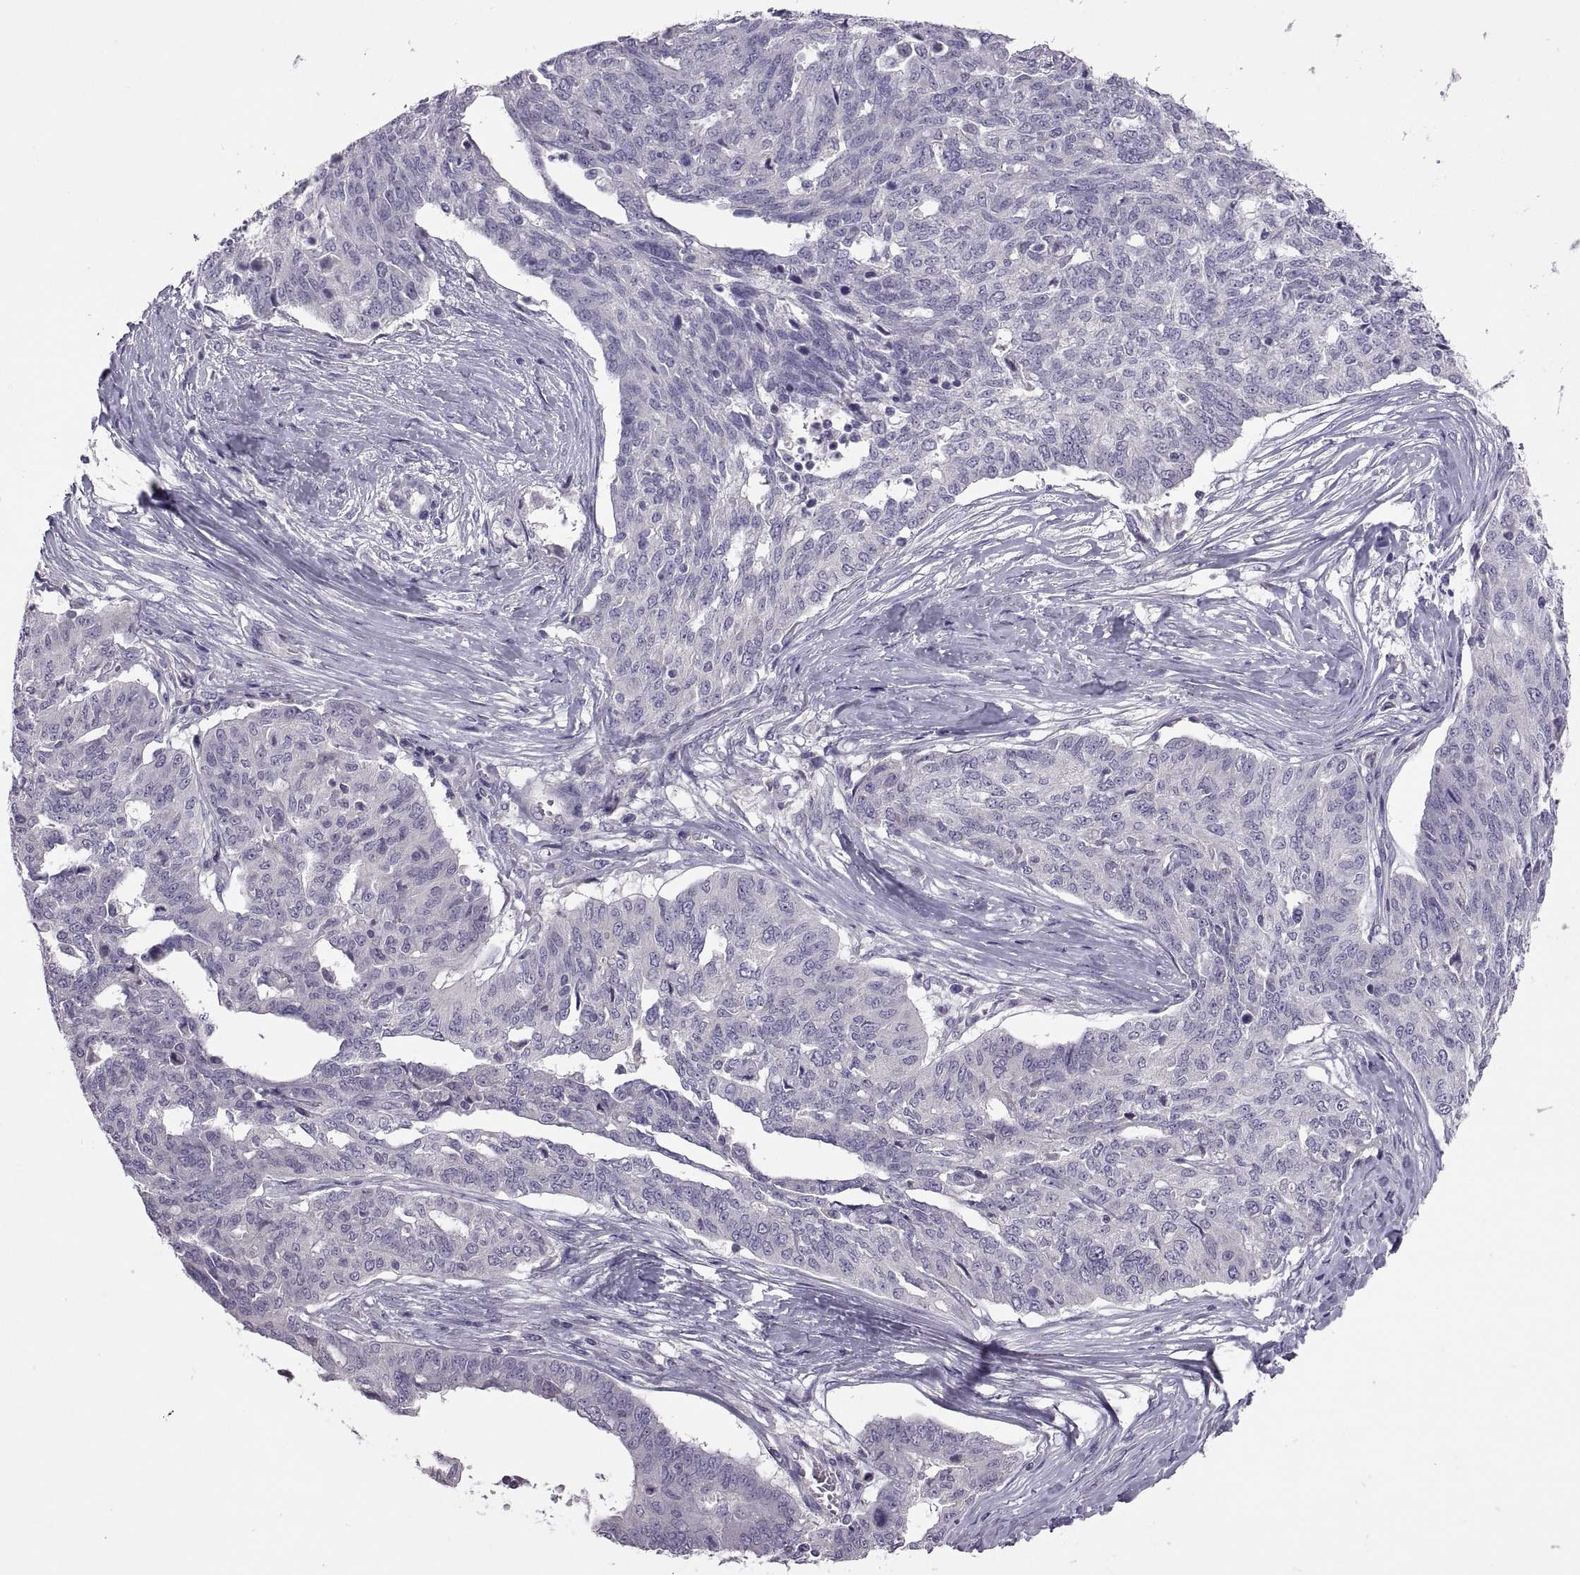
{"staining": {"intensity": "negative", "quantity": "none", "location": "none"}, "tissue": "ovarian cancer", "cell_type": "Tumor cells", "image_type": "cancer", "snomed": [{"axis": "morphology", "description": "Cystadenocarcinoma, serous, NOS"}, {"axis": "topography", "description": "Ovary"}], "caption": "This is a micrograph of immunohistochemistry staining of ovarian cancer (serous cystadenocarcinoma), which shows no expression in tumor cells.", "gene": "TBX19", "patient": {"sex": "female", "age": 67}}